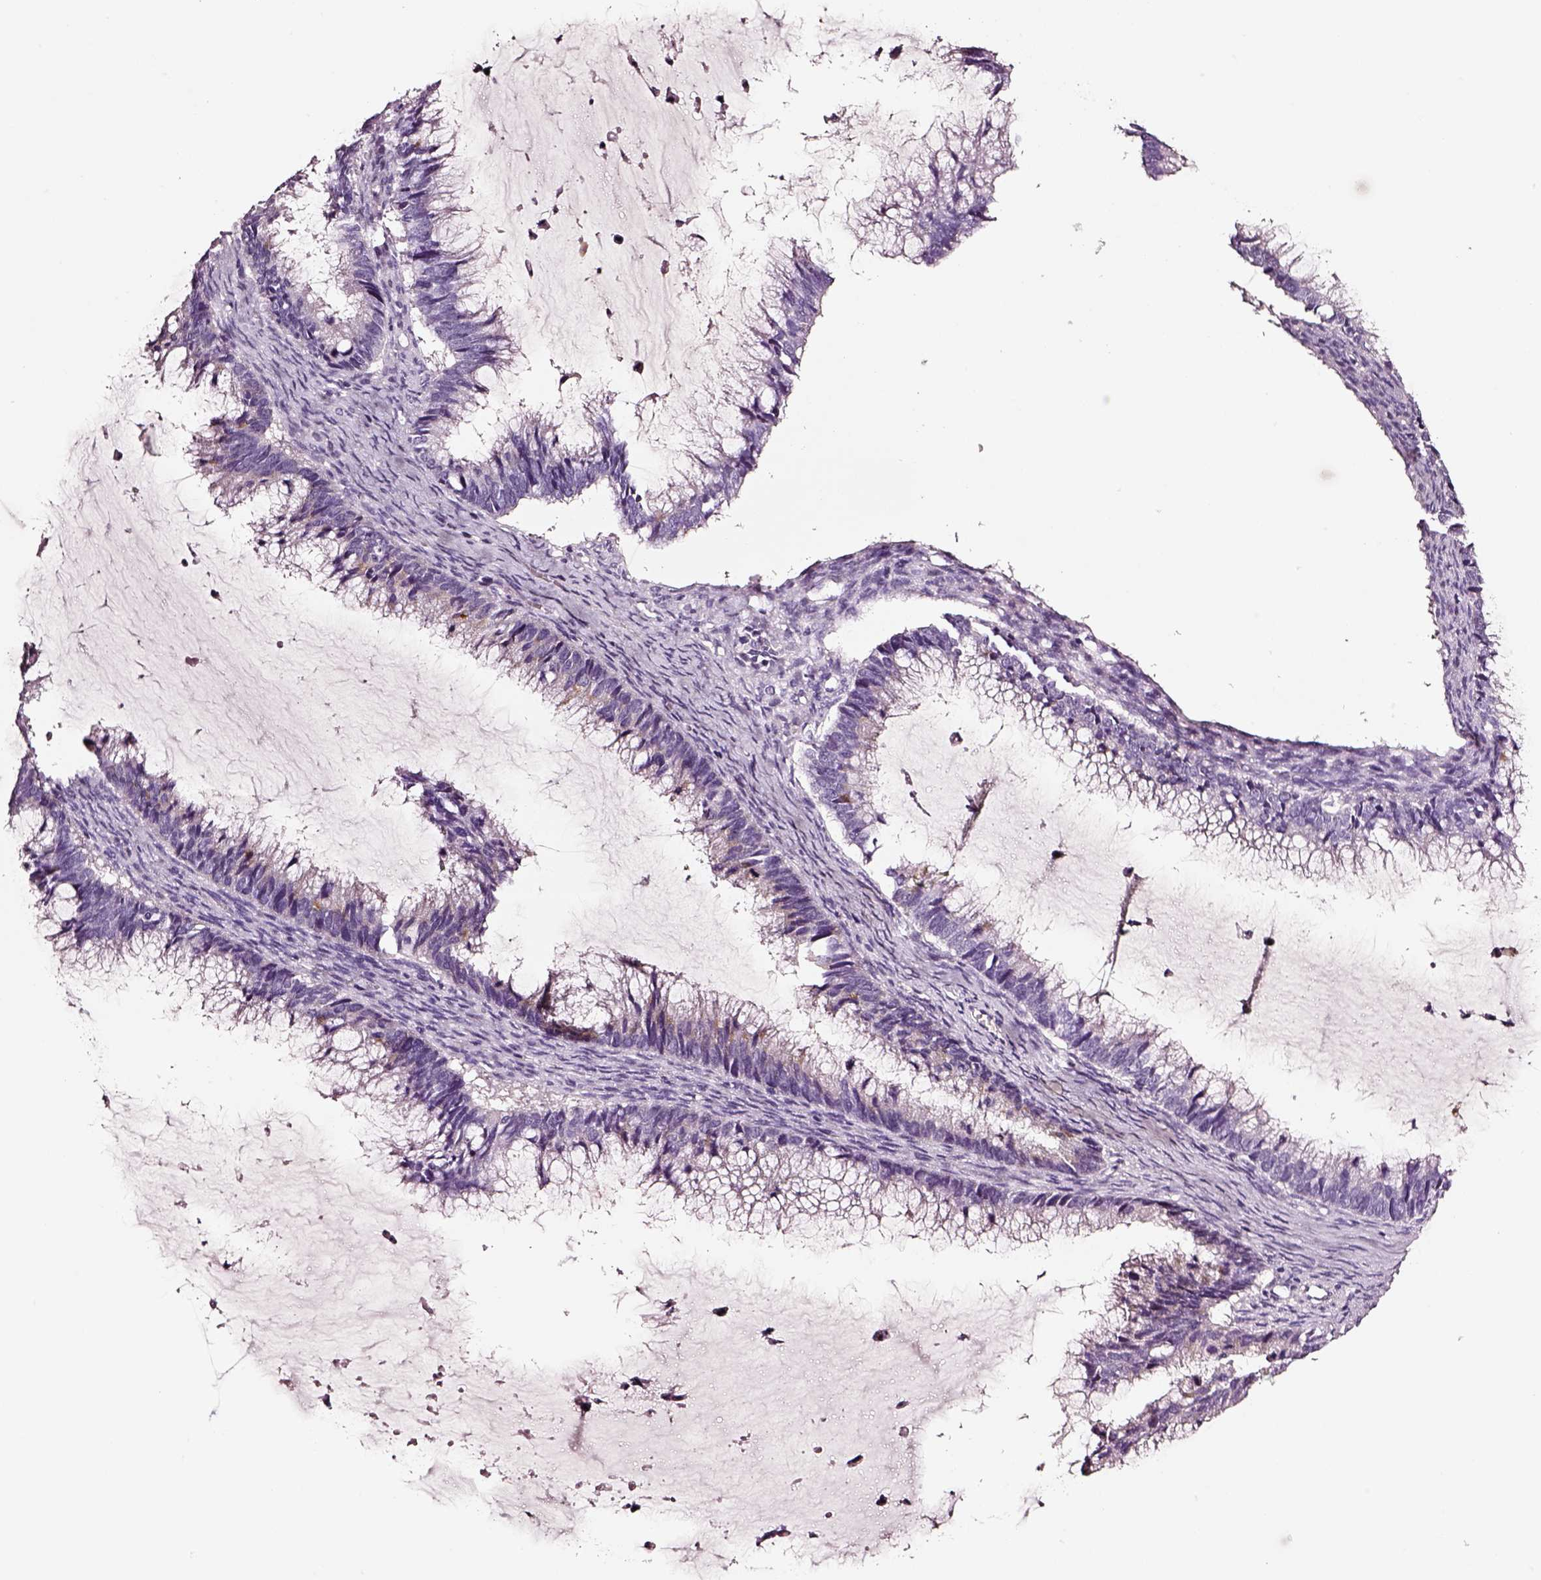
{"staining": {"intensity": "negative", "quantity": "none", "location": "none"}, "tissue": "ovarian cancer", "cell_type": "Tumor cells", "image_type": "cancer", "snomed": [{"axis": "morphology", "description": "Cystadenocarcinoma, mucinous, NOS"}, {"axis": "topography", "description": "Ovary"}], "caption": "This is an immunohistochemistry photomicrograph of human ovarian cancer (mucinous cystadenocarcinoma). There is no positivity in tumor cells.", "gene": "SMIM17", "patient": {"sex": "female", "age": 38}}